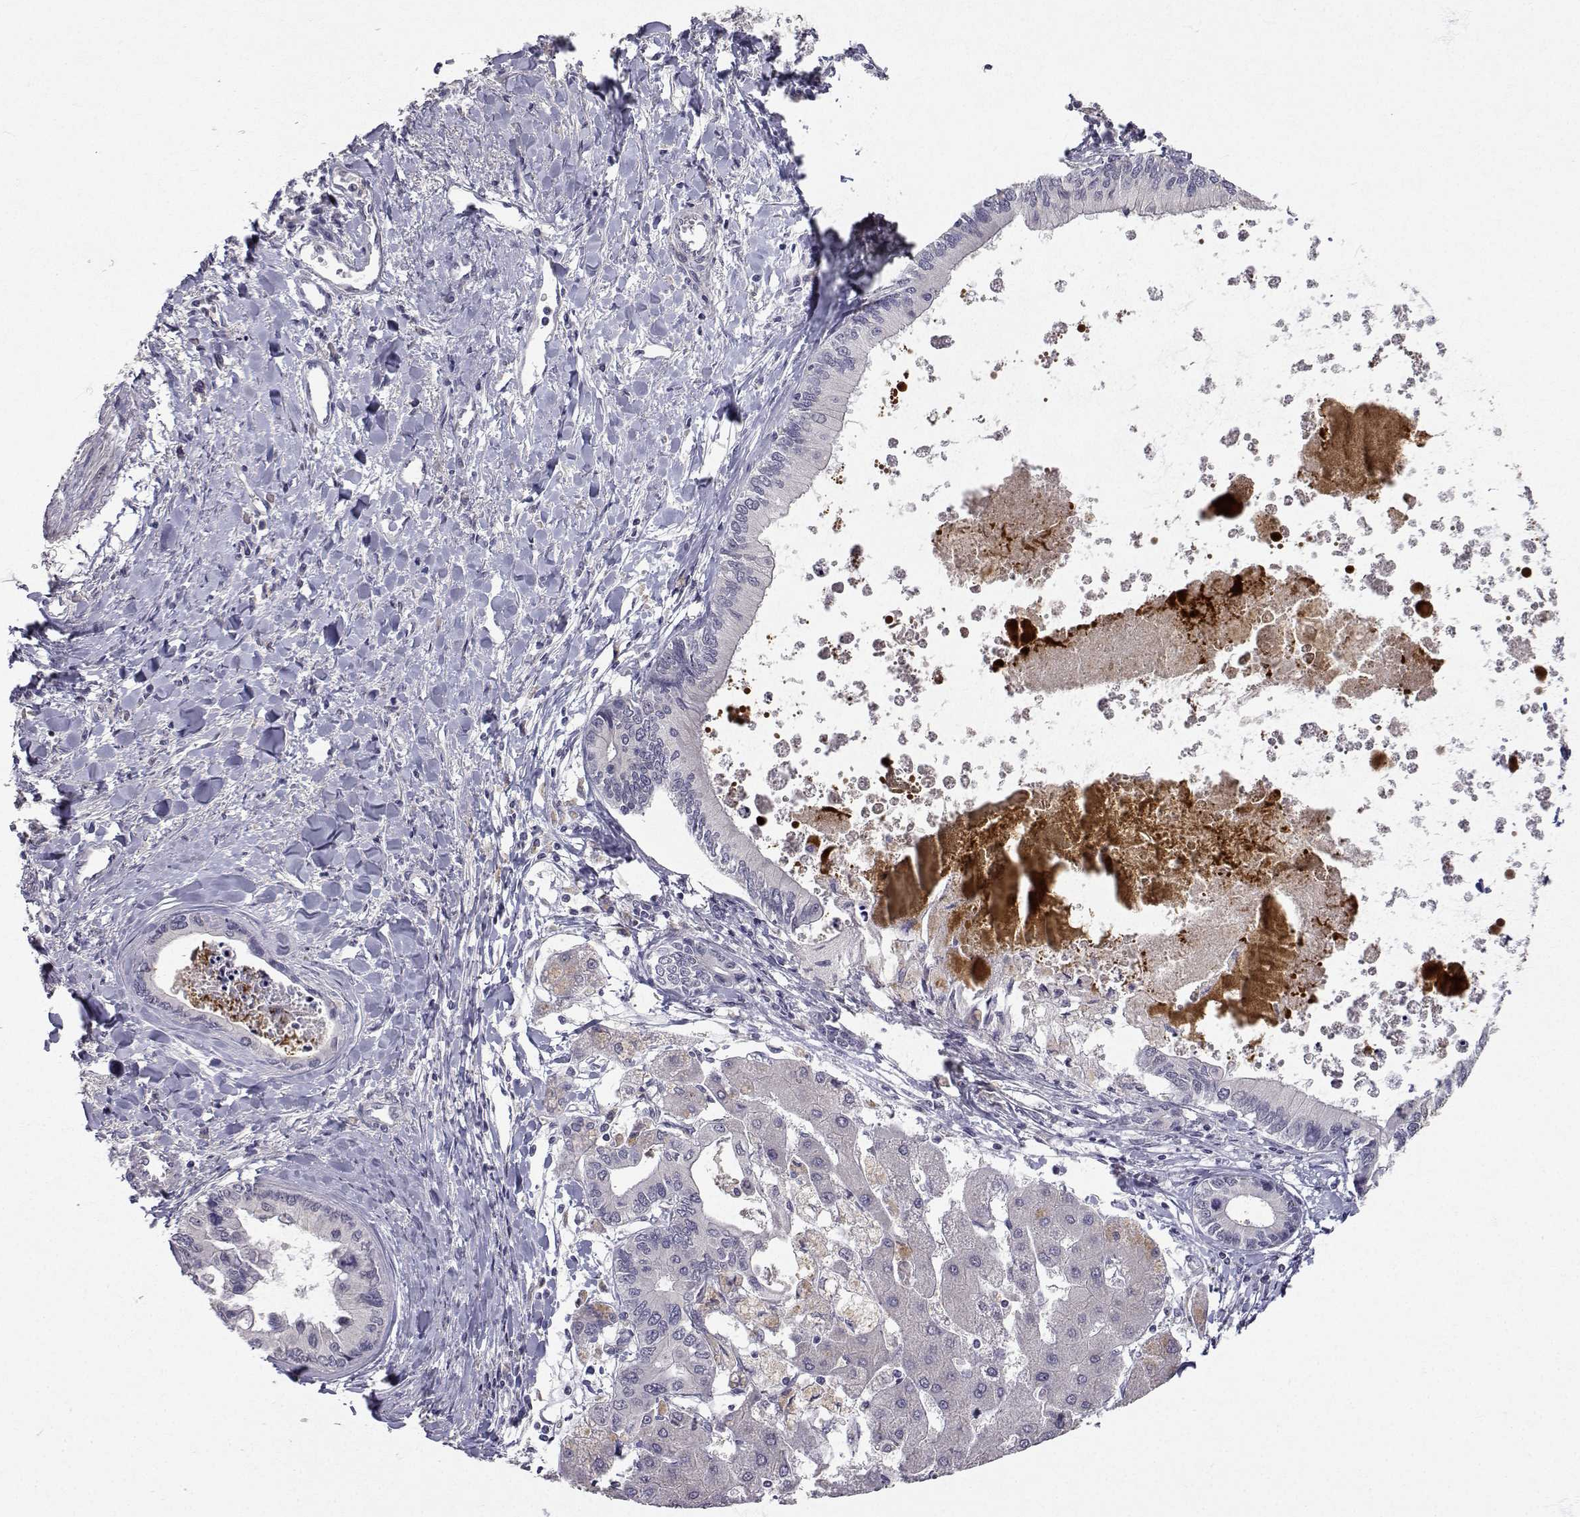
{"staining": {"intensity": "negative", "quantity": "none", "location": "none"}, "tissue": "liver cancer", "cell_type": "Tumor cells", "image_type": "cancer", "snomed": [{"axis": "morphology", "description": "Cholangiocarcinoma"}, {"axis": "topography", "description": "Liver"}], "caption": "This is a micrograph of IHC staining of cholangiocarcinoma (liver), which shows no staining in tumor cells.", "gene": "SLC6A3", "patient": {"sex": "male", "age": 66}}